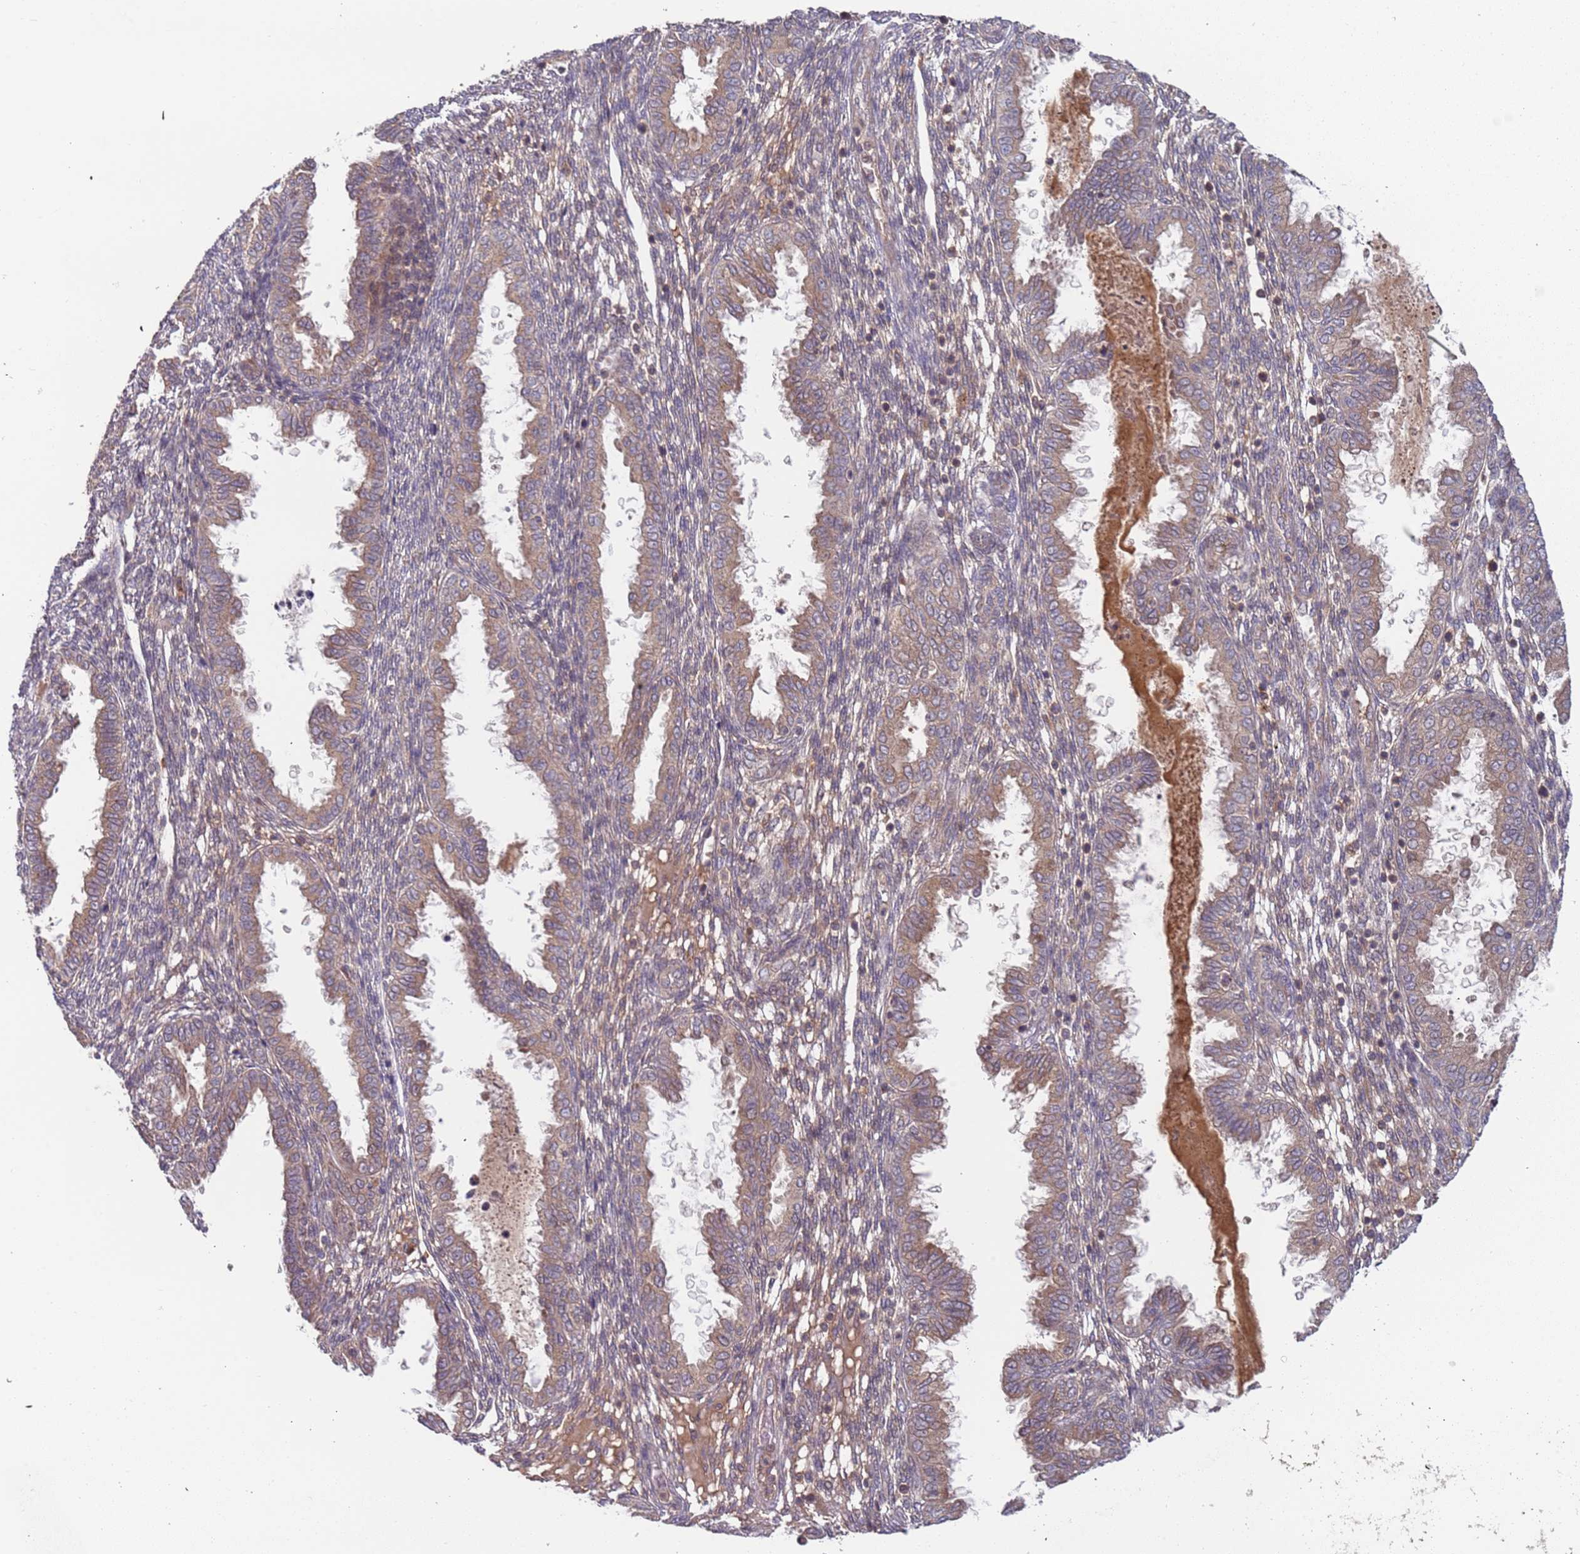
{"staining": {"intensity": "negative", "quantity": "none", "location": "none"}, "tissue": "endometrium", "cell_type": "Cells in endometrial stroma", "image_type": "normal", "snomed": [{"axis": "morphology", "description": "Normal tissue, NOS"}, {"axis": "topography", "description": "Endometrium"}], "caption": "An immunohistochemistry (IHC) histopathology image of benign endometrium is shown. There is no staining in cells in endometrial stroma of endometrium.", "gene": "OR5A2", "patient": {"sex": "female", "age": 33}}